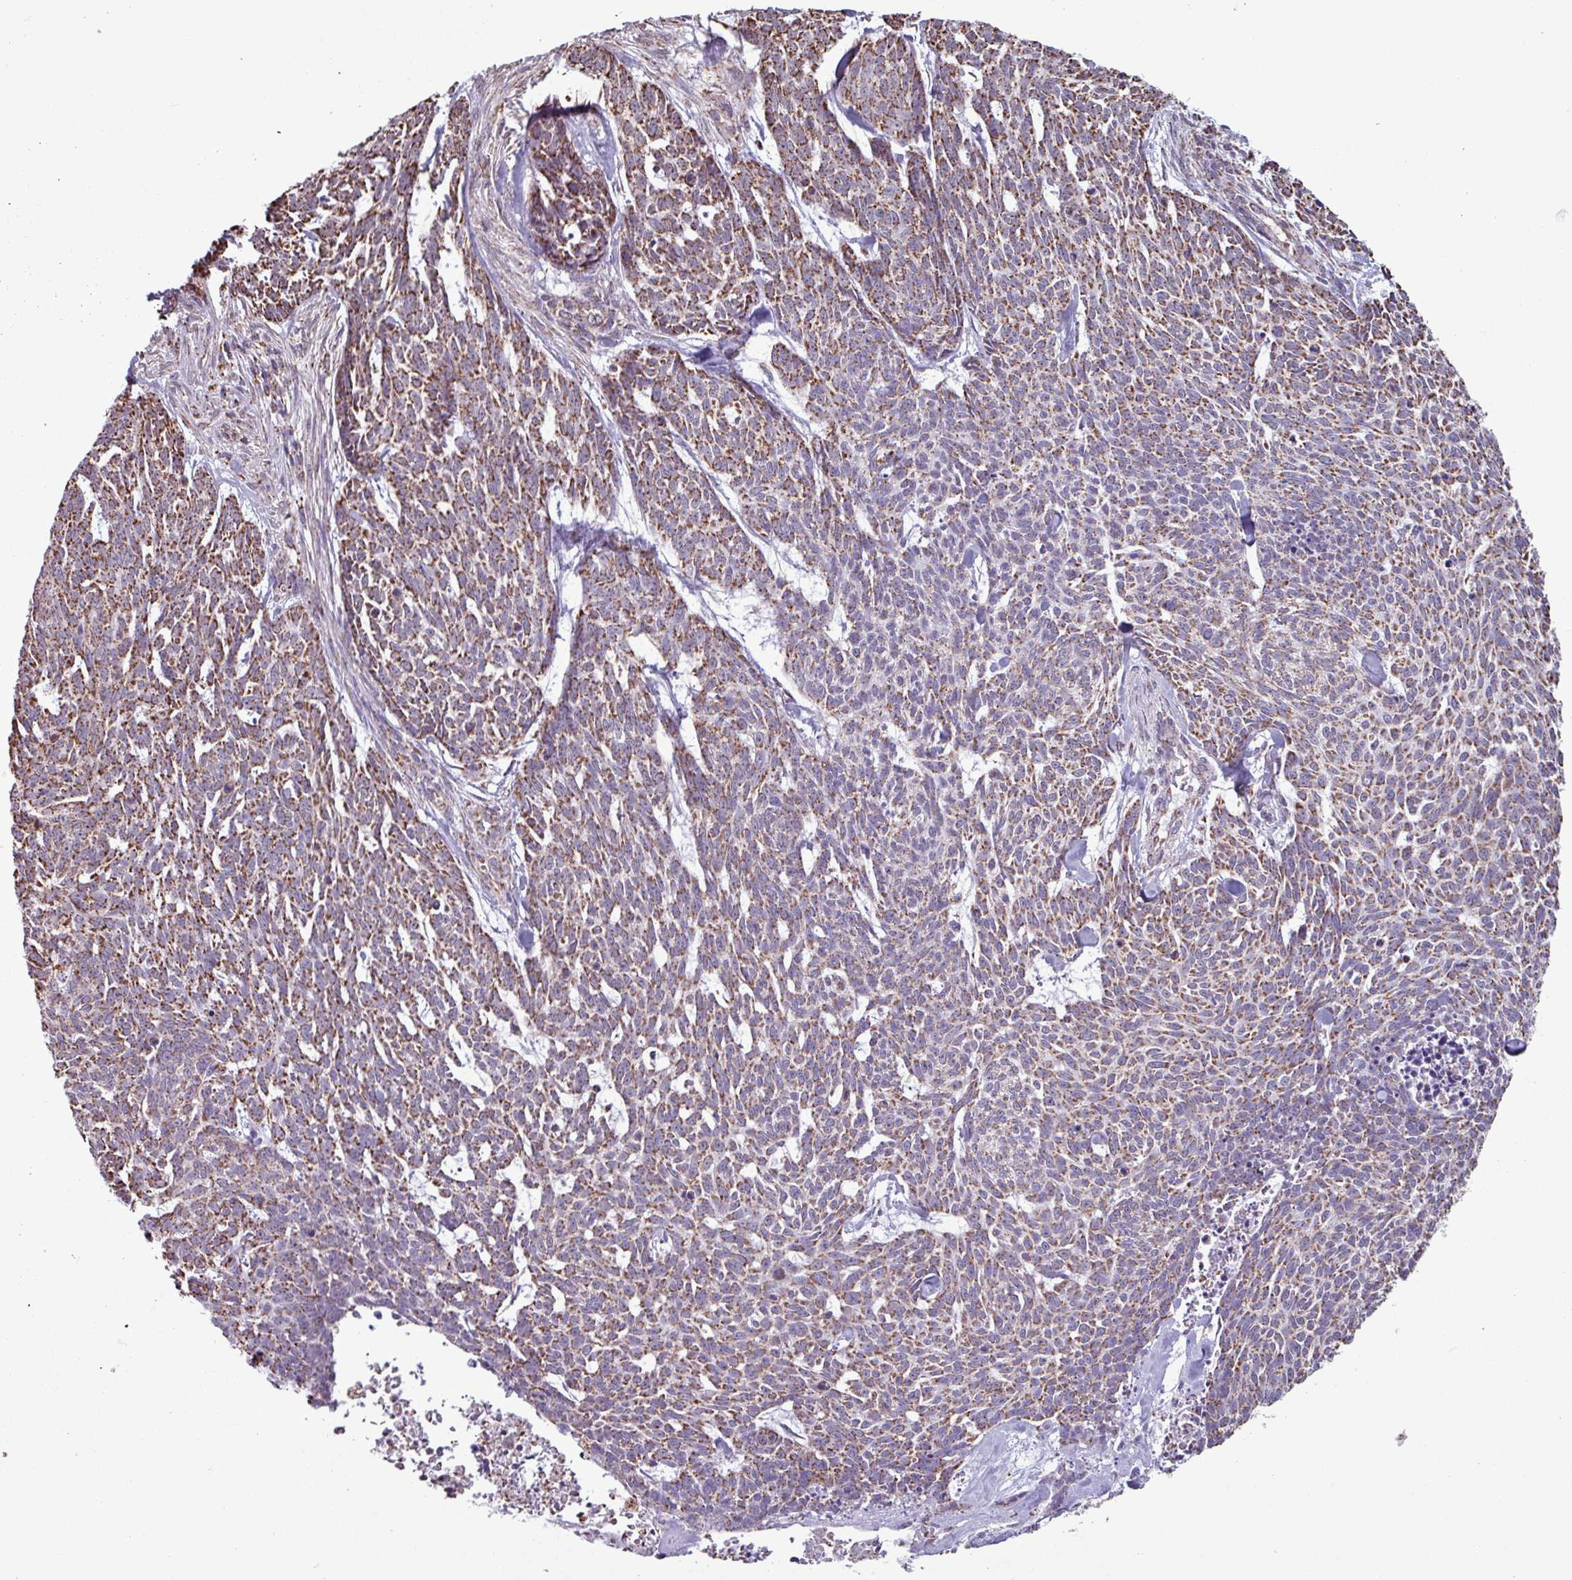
{"staining": {"intensity": "moderate", "quantity": ">75%", "location": "cytoplasmic/membranous"}, "tissue": "skin cancer", "cell_type": "Tumor cells", "image_type": "cancer", "snomed": [{"axis": "morphology", "description": "Basal cell carcinoma"}, {"axis": "topography", "description": "Skin"}], "caption": "Protein staining of basal cell carcinoma (skin) tissue shows moderate cytoplasmic/membranous staining in approximately >75% of tumor cells. The staining is performed using DAB brown chromogen to label protein expression. The nuclei are counter-stained blue using hematoxylin.", "gene": "ALG8", "patient": {"sex": "female", "age": 93}}